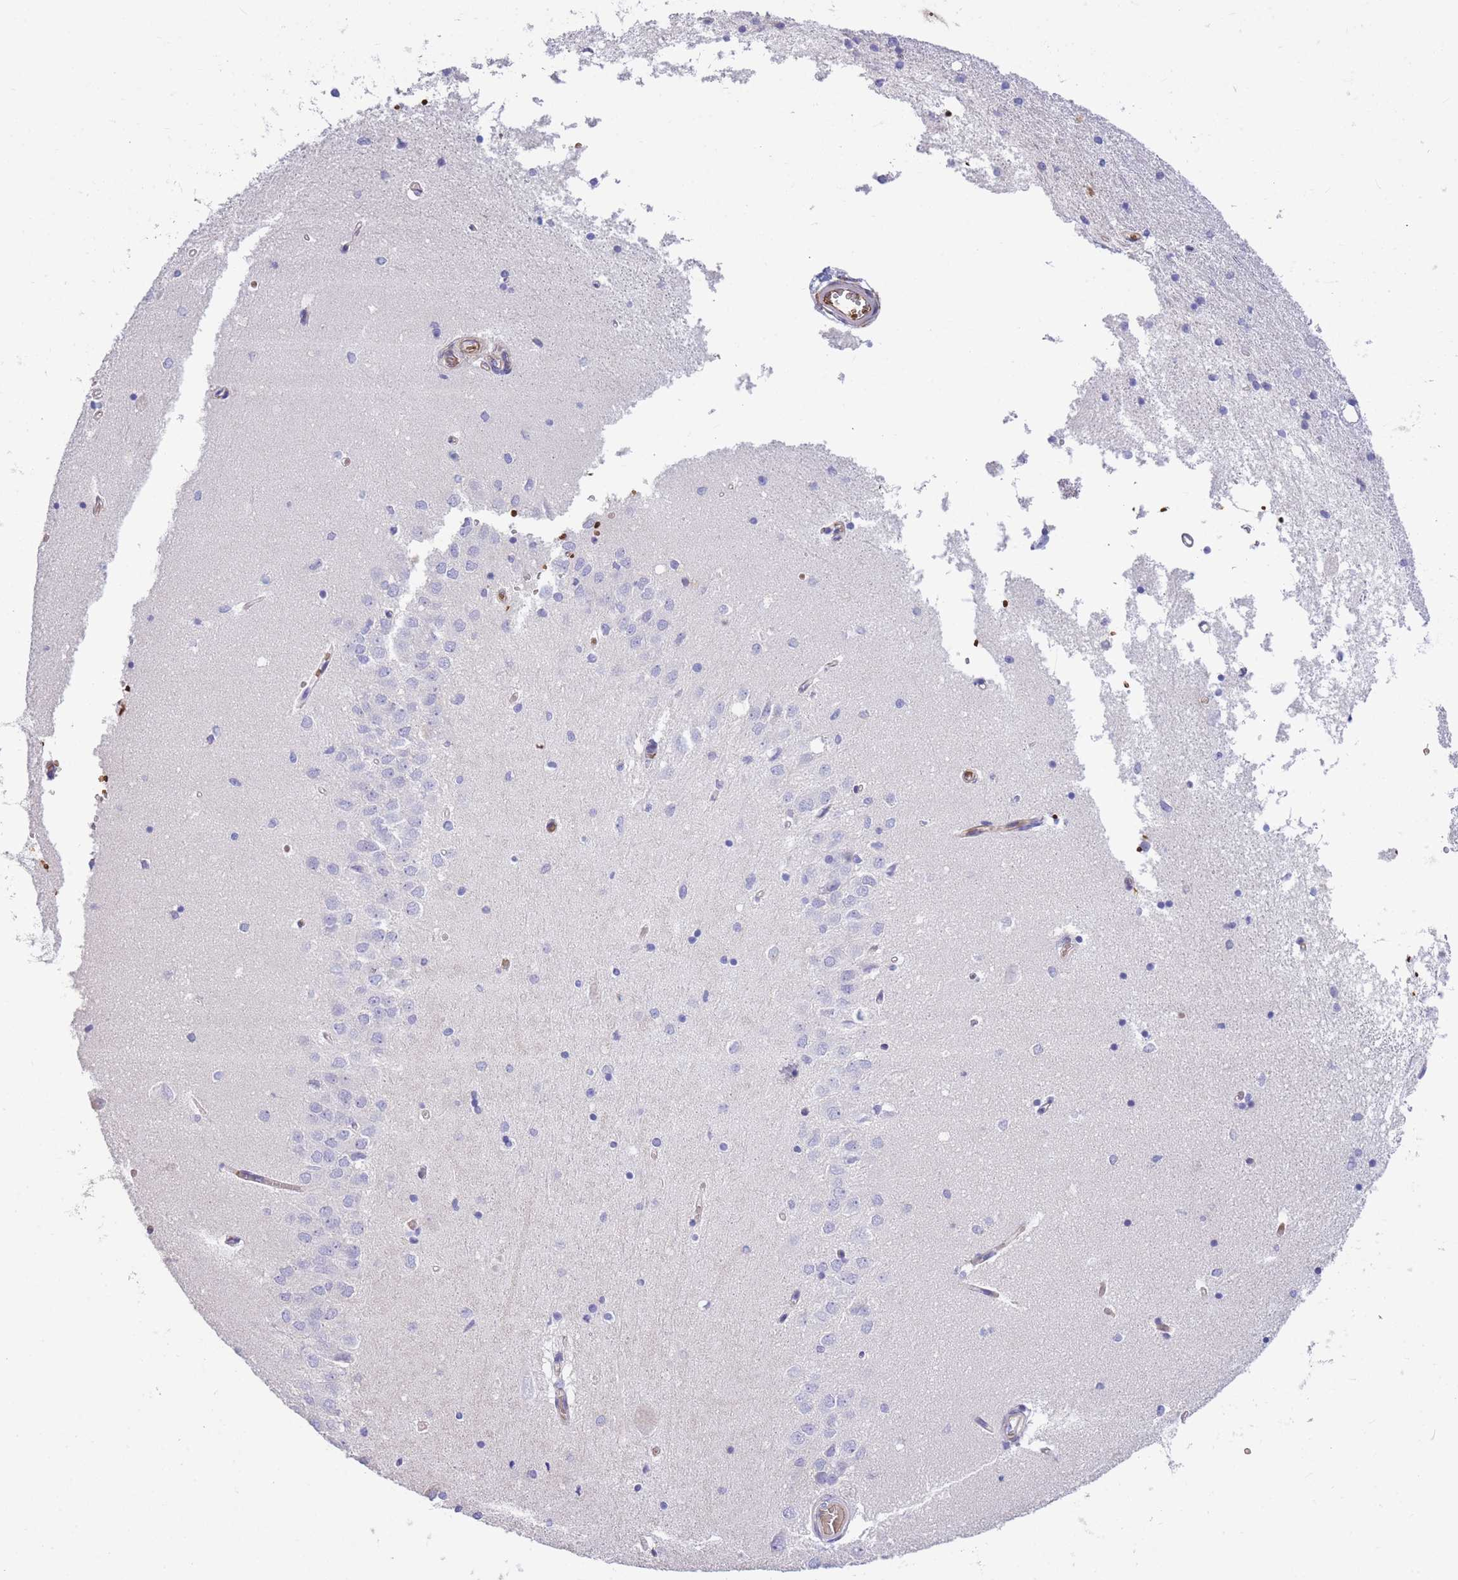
{"staining": {"intensity": "negative", "quantity": "none", "location": "none"}, "tissue": "hippocampus", "cell_type": "Glial cells", "image_type": "normal", "snomed": [{"axis": "morphology", "description": "Normal tissue, NOS"}, {"axis": "topography", "description": "Hippocampus"}], "caption": "IHC micrograph of normal hippocampus stained for a protein (brown), which displays no expression in glial cells.", "gene": "ANKRD53", "patient": {"sex": "male", "age": 45}}